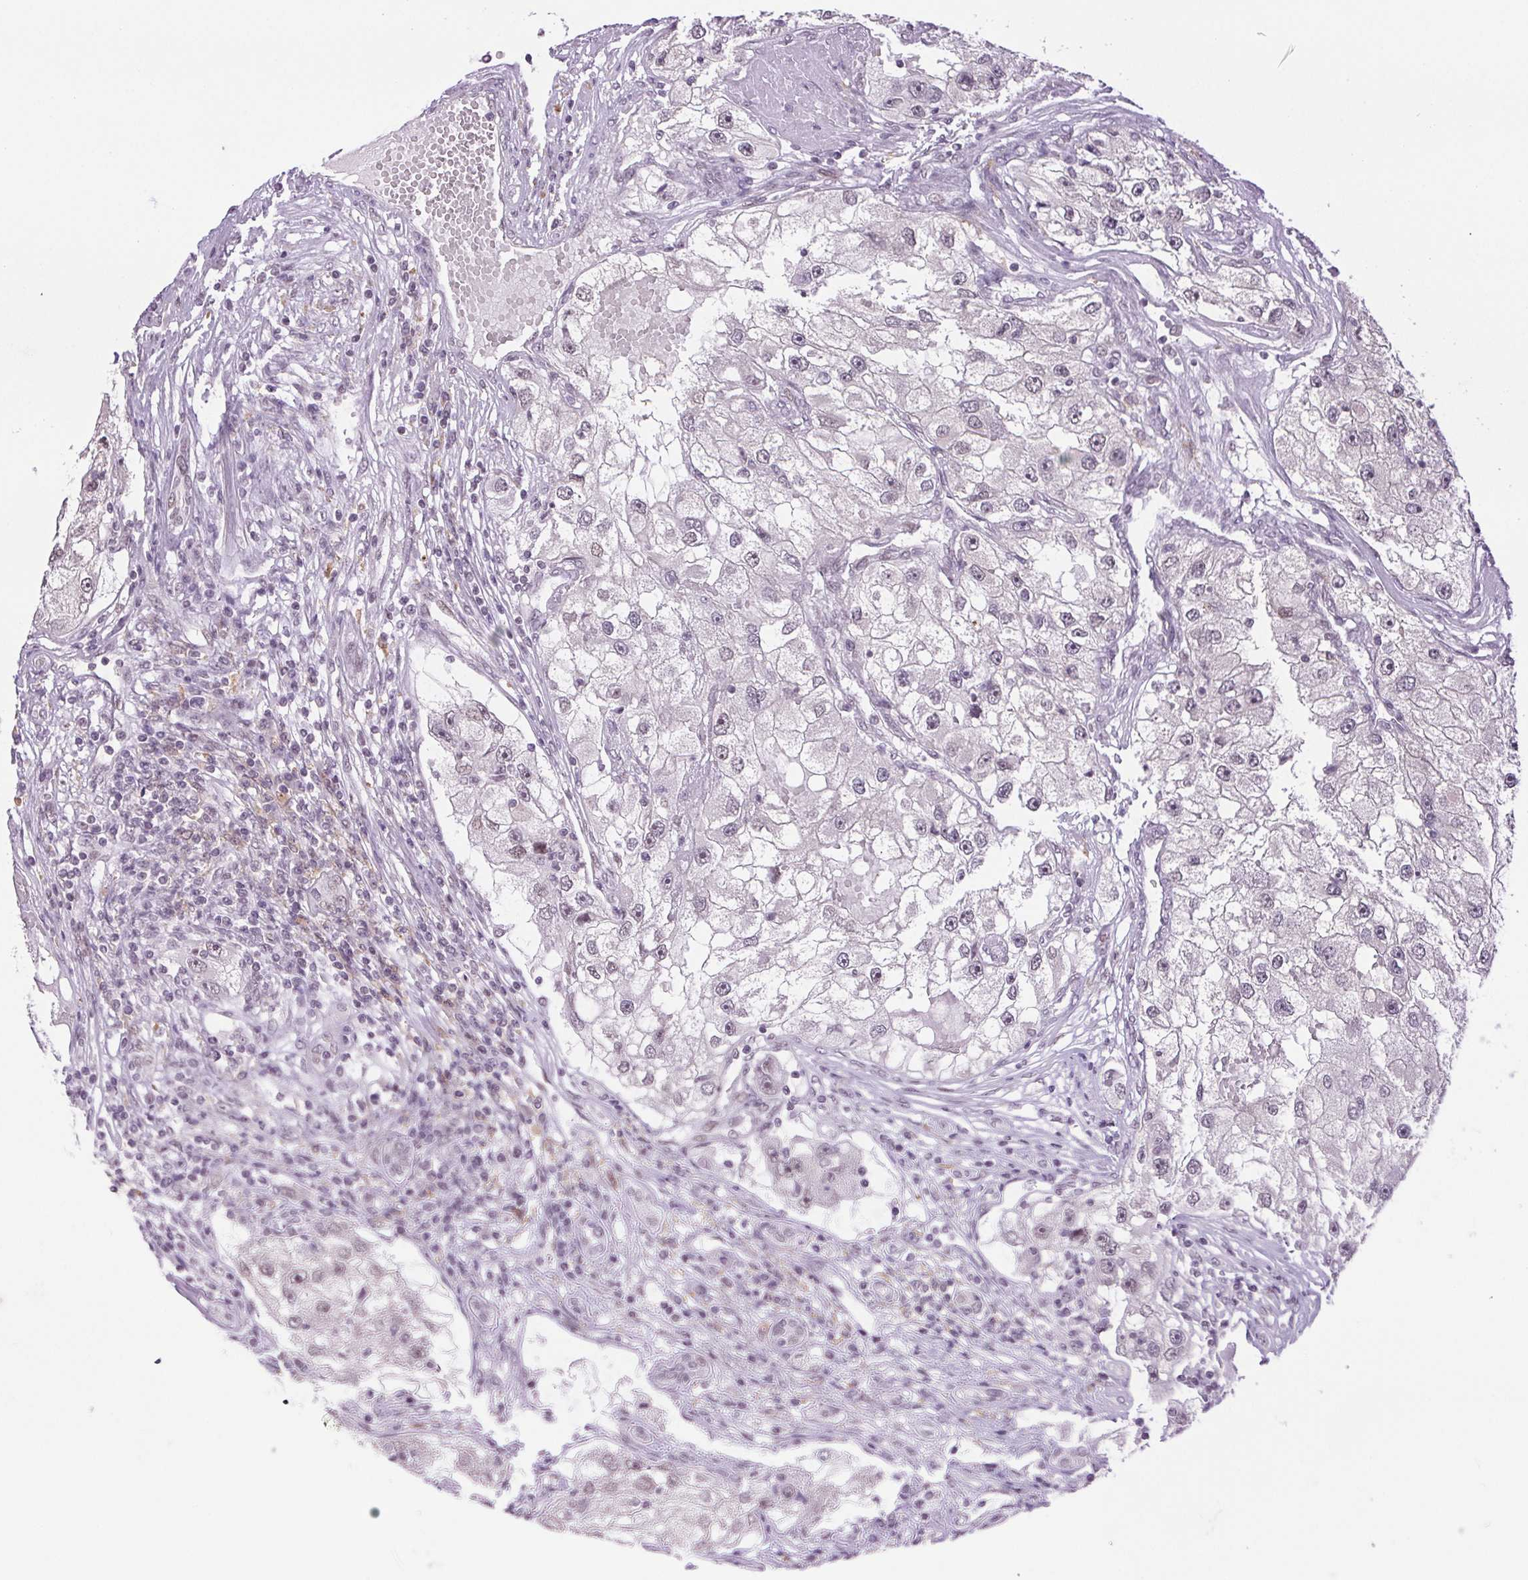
{"staining": {"intensity": "negative", "quantity": "none", "location": "none"}, "tissue": "renal cancer", "cell_type": "Tumor cells", "image_type": "cancer", "snomed": [{"axis": "morphology", "description": "Adenocarcinoma, NOS"}, {"axis": "topography", "description": "Kidney"}], "caption": "Immunohistochemistry of human renal cancer (adenocarcinoma) displays no expression in tumor cells.", "gene": "PRPF18", "patient": {"sex": "male", "age": 63}}